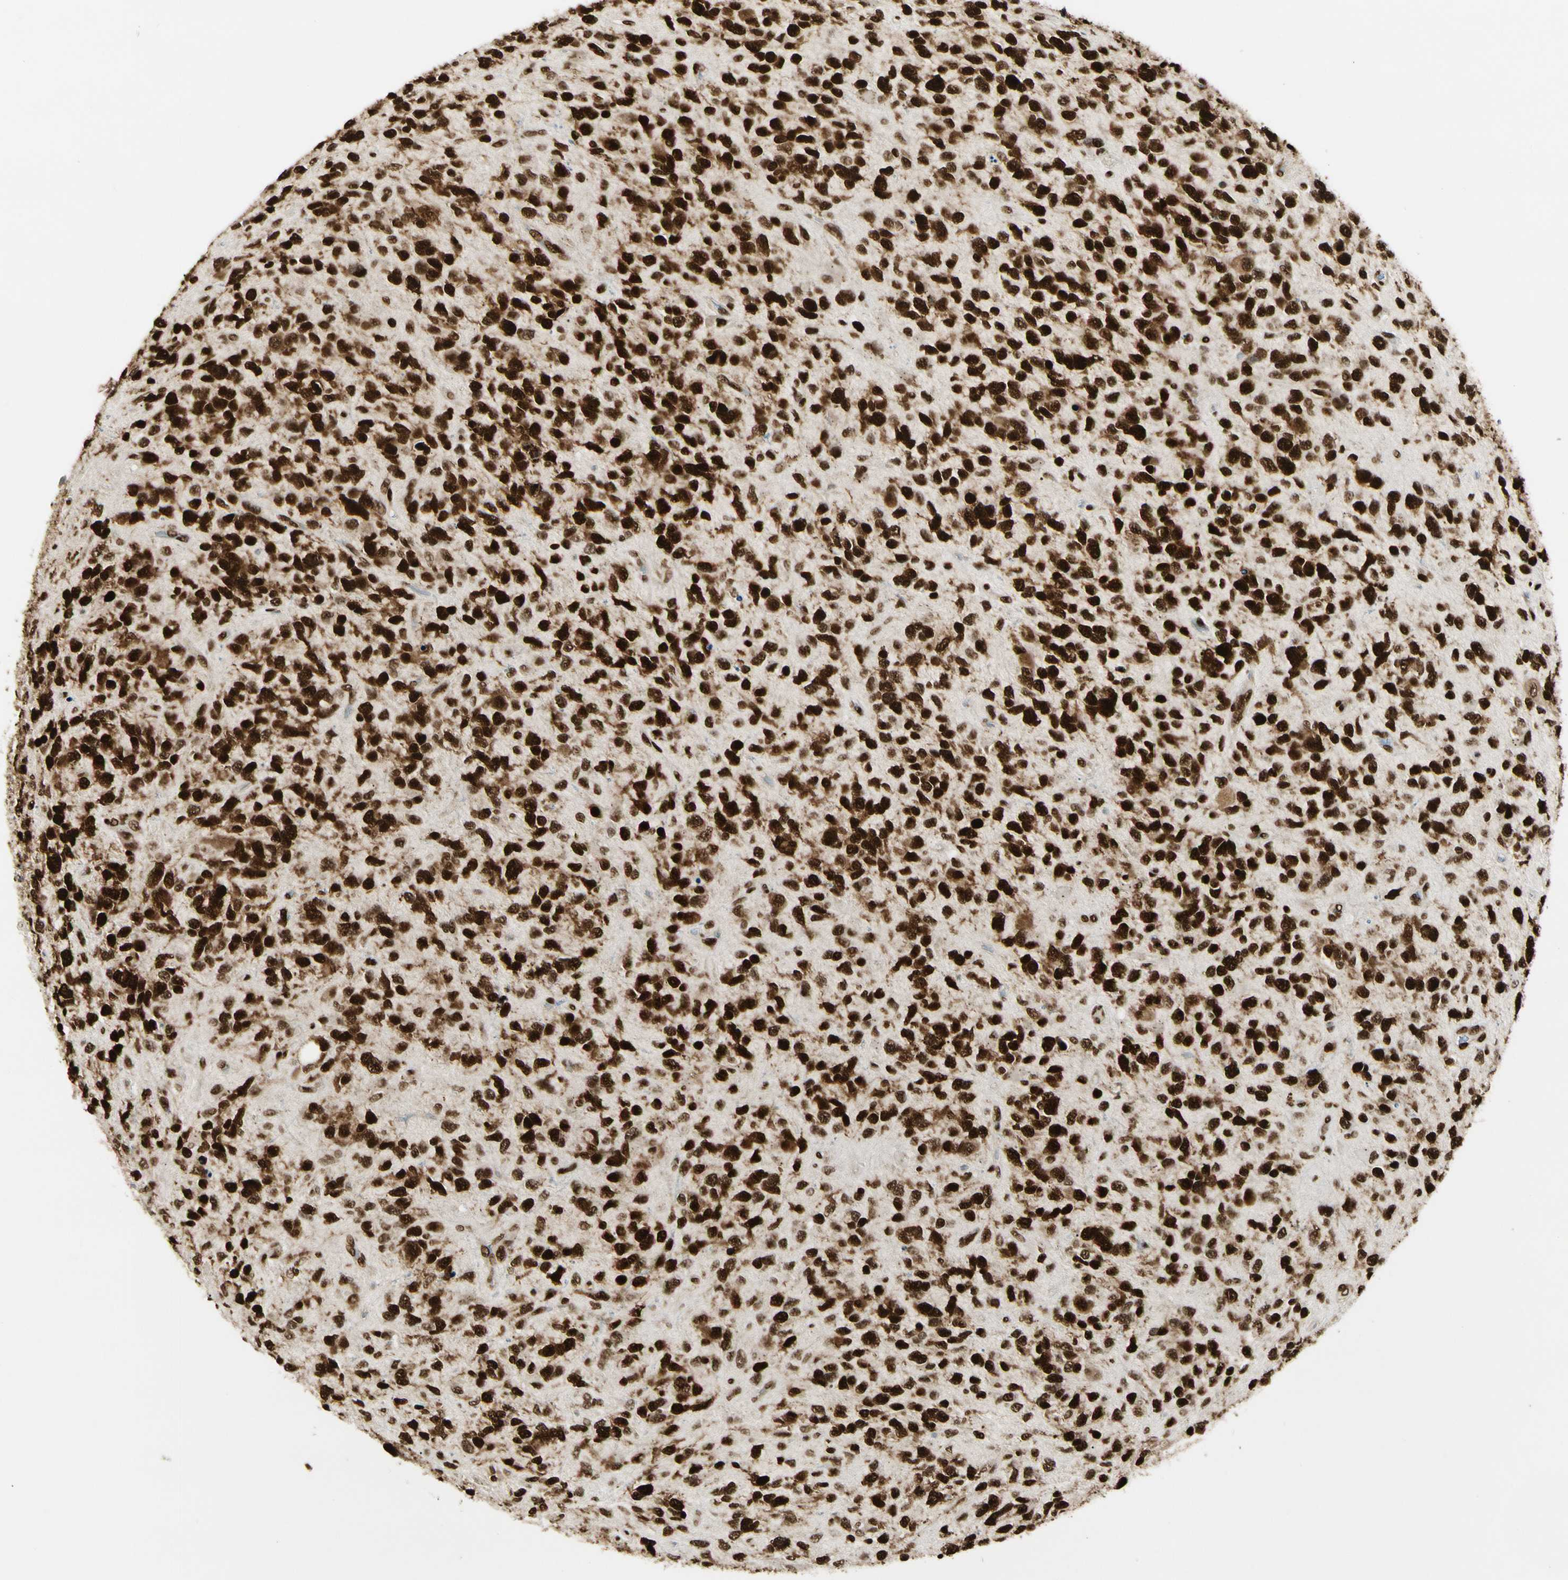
{"staining": {"intensity": "strong", "quantity": ">75%", "location": "nuclear"}, "tissue": "glioma", "cell_type": "Tumor cells", "image_type": "cancer", "snomed": [{"axis": "morphology", "description": "Glioma, malignant, High grade"}, {"axis": "topography", "description": "Brain"}], "caption": "Approximately >75% of tumor cells in human high-grade glioma (malignant) show strong nuclear protein expression as visualized by brown immunohistochemical staining.", "gene": "FUS", "patient": {"sex": "female", "age": 58}}